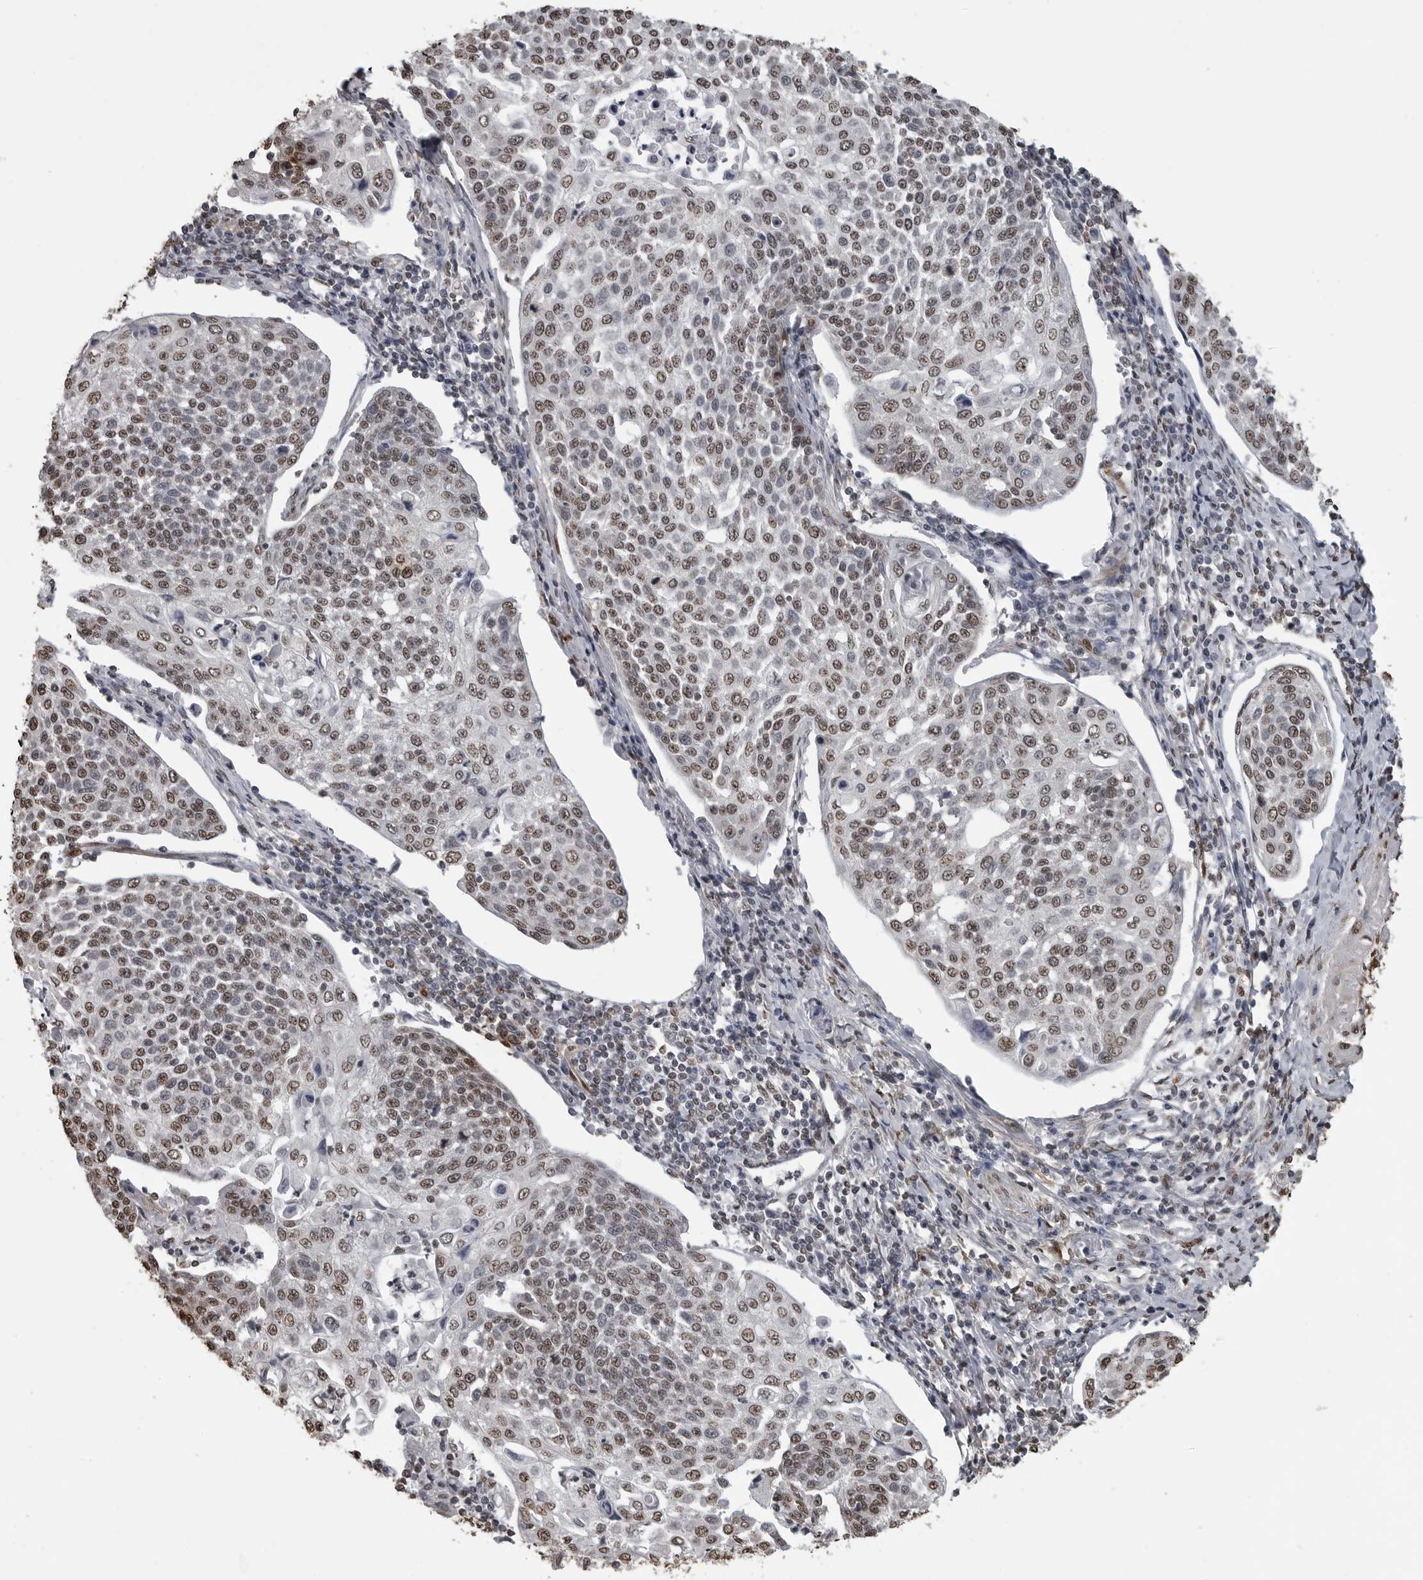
{"staining": {"intensity": "weak", "quantity": ">75%", "location": "nuclear"}, "tissue": "cervical cancer", "cell_type": "Tumor cells", "image_type": "cancer", "snomed": [{"axis": "morphology", "description": "Squamous cell carcinoma, NOS"}, {"axis": "topography", "description": "Cervix"}], "caption": "The photomicrograph demonstrates staining of cervical squamous cell carcinoma, revealing weak nuclear protein expression (brown color) within tumor cells.", "gene": "SMAD2", "patient": {"sex": "female", "age": 34}}